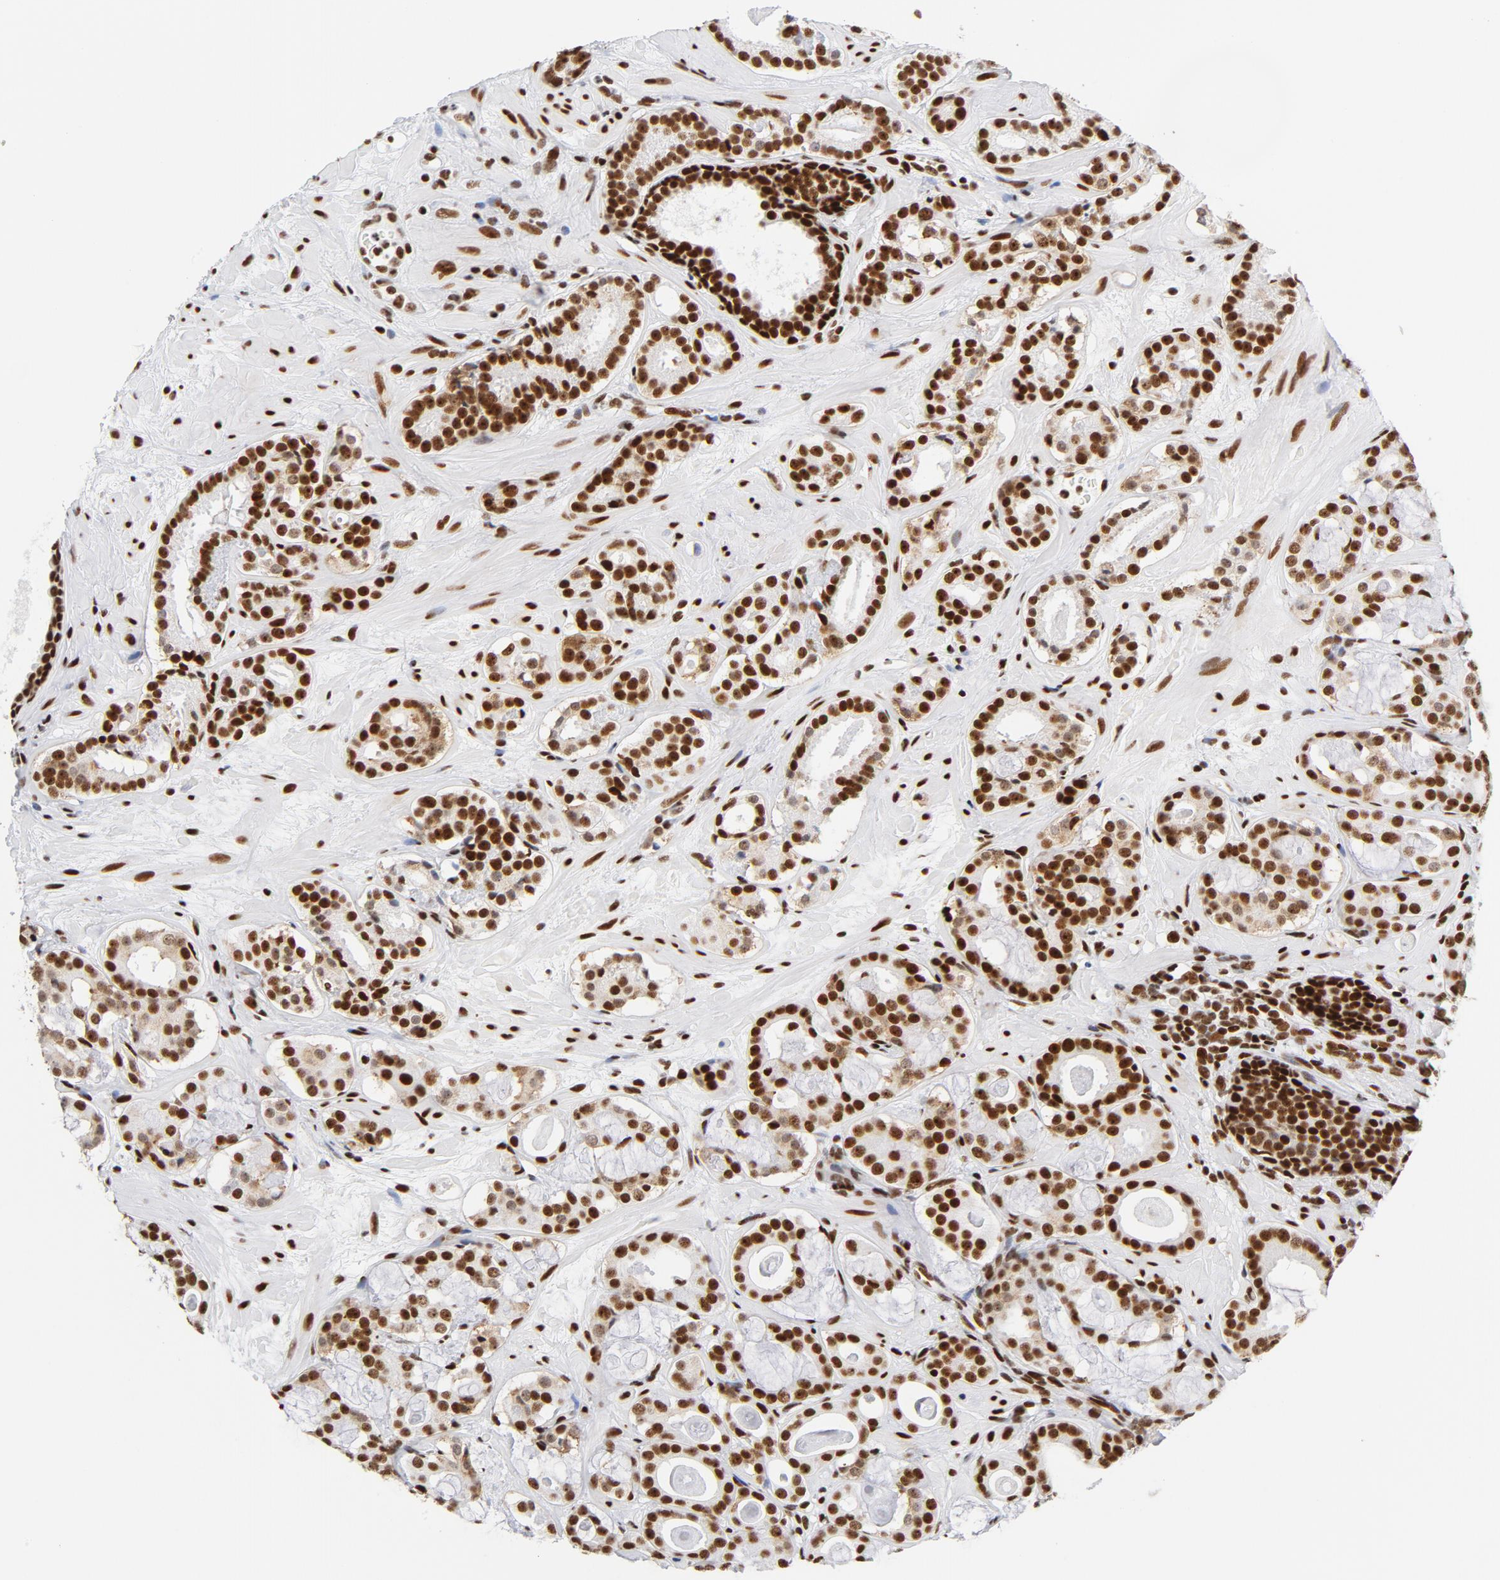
{"staining": {"intensity": "strong", "quantity": ">75%", "location": "nuclear"}, "tissue": "prostate cancer", "cell_type": "Tumor cells", "image_type": "cancer", "snomed": [{"axis": "morphology", "description": "Adenocarcinoma, Low grade"}, {"axis": "topography", "description": "Prostate"}], "caption": "Prostate cancer was stained to show a protein in brown. There is high levels of strong nuclear staining in approximately >75% of tumor cells. The protein is stained brown, and the nuclei are stained in blue (DAB IHC with brightfield microscopy, high magnification).", "gene": "XRCC5", "patient": {"sex": "male", "age": 57}}